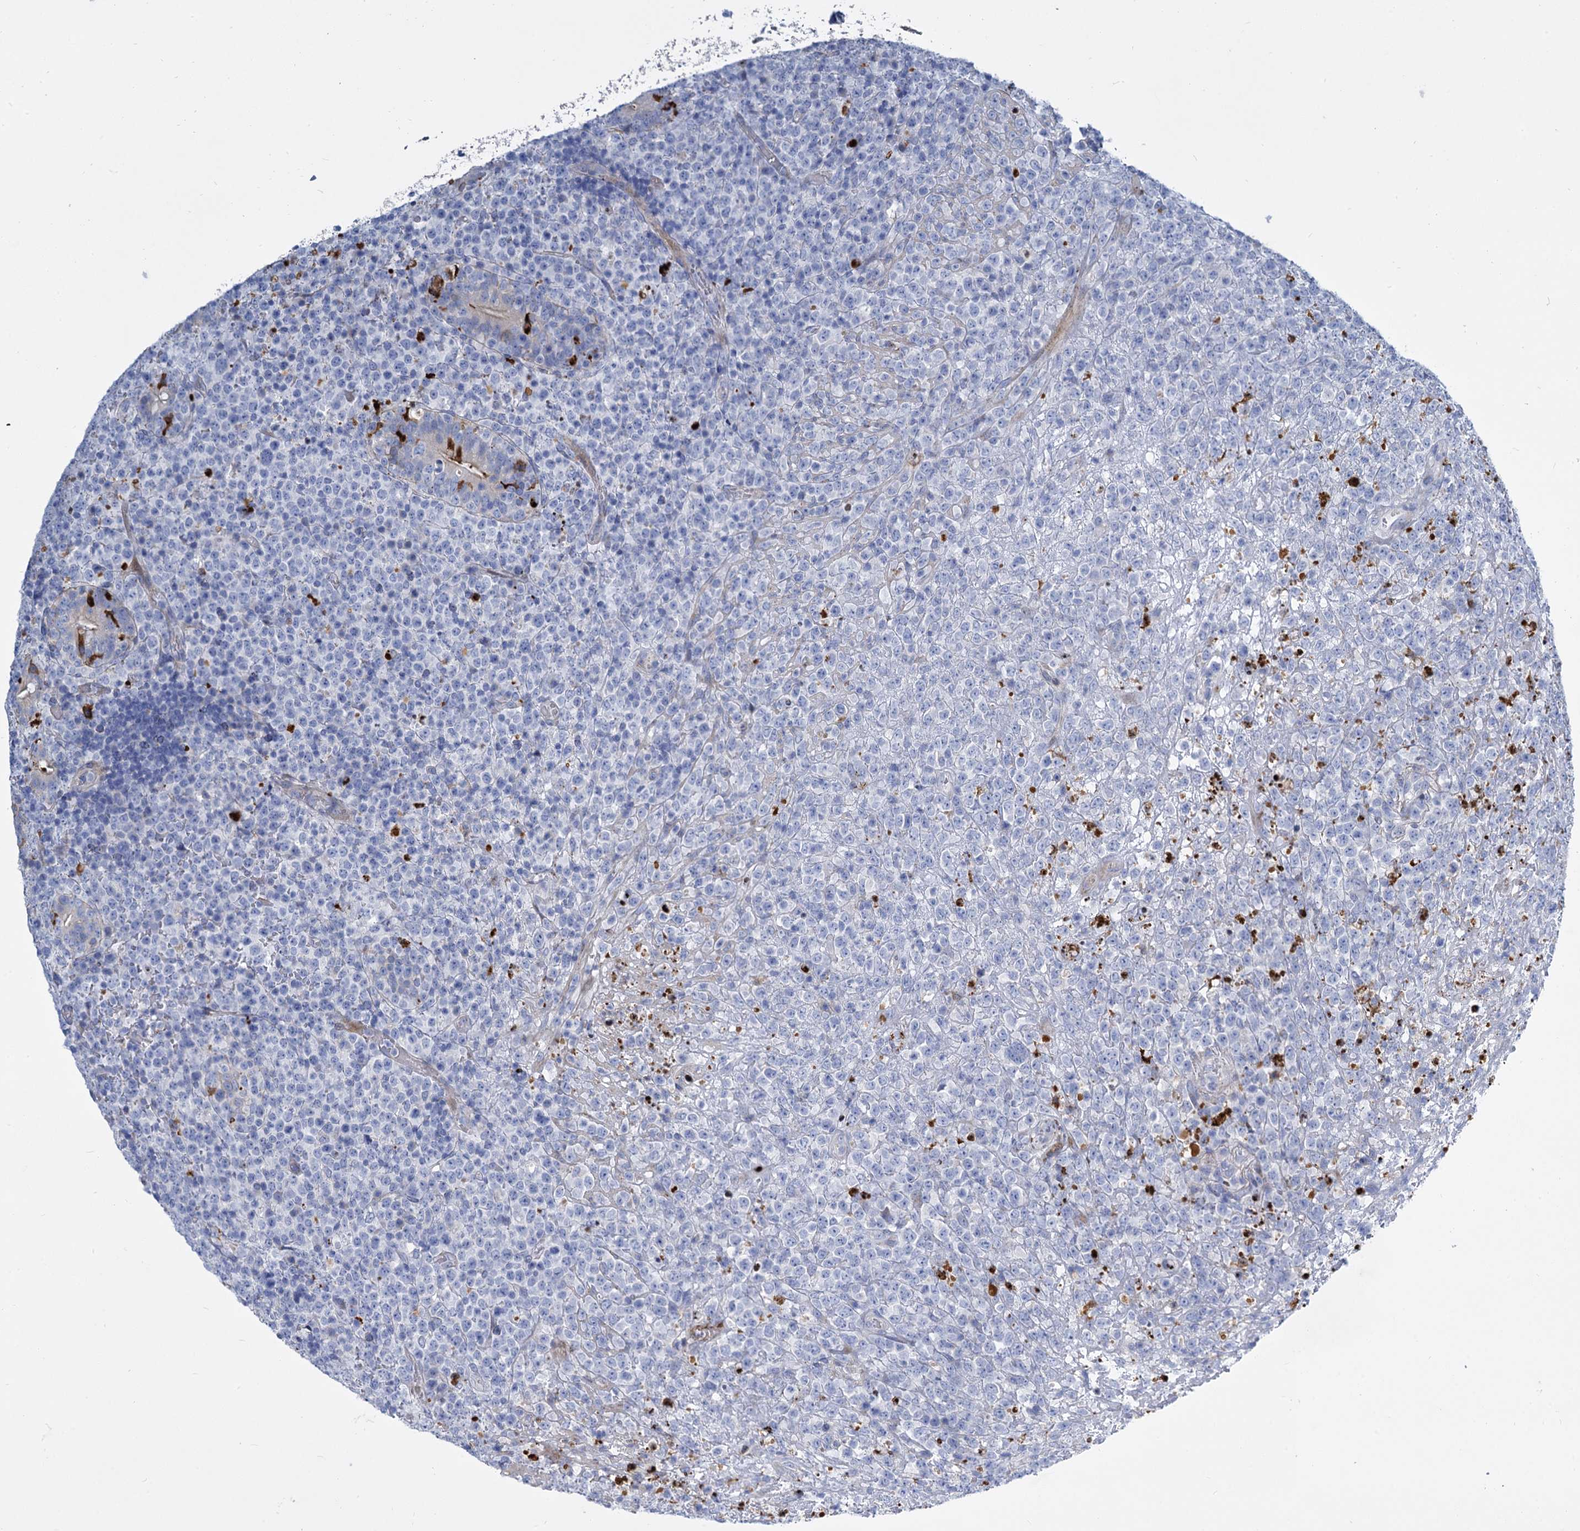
{"staining": {"intensity": "negative", "quantity": "none", "location": "none"}, "tissue": "lymphoma", "cell_type": "Tumor cells", "image_type": "cancer", "snomed": [{"axis": "morphology", "description": "Malignant lymphoma, non-Hodgkin's type, High grade"}, {"axis": "topography", "description": "Colon"}], "caption": "Immunohistochemistry (IHC) photomicrograph of lymphoma stained for a protein (brown), which exhibits no positivity in tumor cells. (DAB IHC, high magnification).", "gene": "TRIM77", "patient": {"sex": "female", "age": 53}}